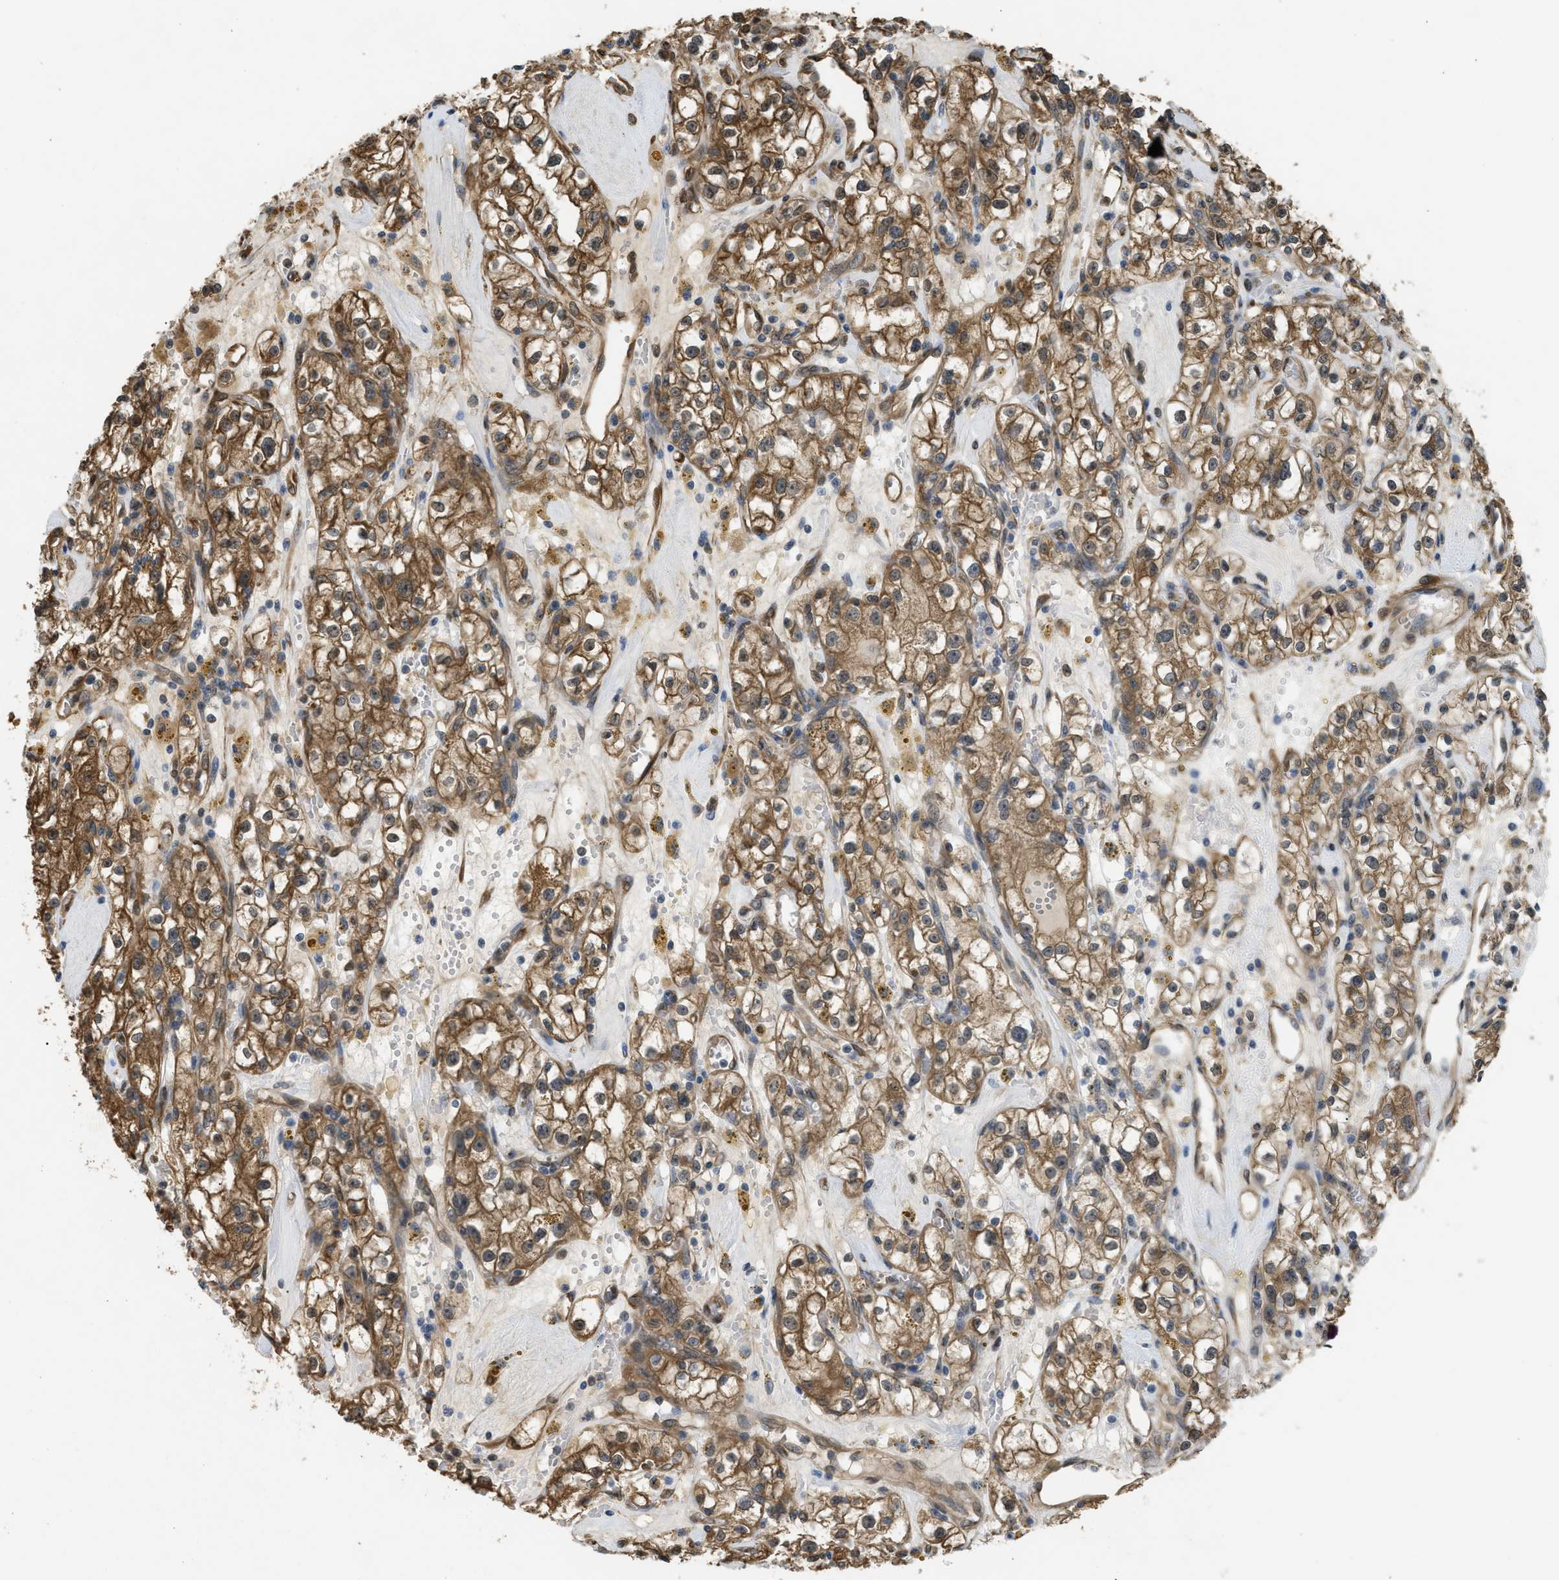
{"staining": {"intensity": "moderate", "quantity": ">75%", "location": "cytoplasmic/membranous"}, "tissue": "renal cancer", "cell_type": "Tumor cells", "image_type": "cancer", "snomed": [{"axis": "morphology", "description": "Adenocarcinoma, NOS"}, {"axis": "topography", "description": "Kidney"}], "caption": "Immunohistochemistry (IHC) histopathology image of neoplastic tissue: human renal cancer stained using IHC reveals medium levels of moderate protein expression localized specifically in the cytoplasmic/membranous of tumor cells, appearing as a cytoplasmic/membranous brown color.", "gene": "BAG3", "patient": {"sex": "male", "age": 56}}